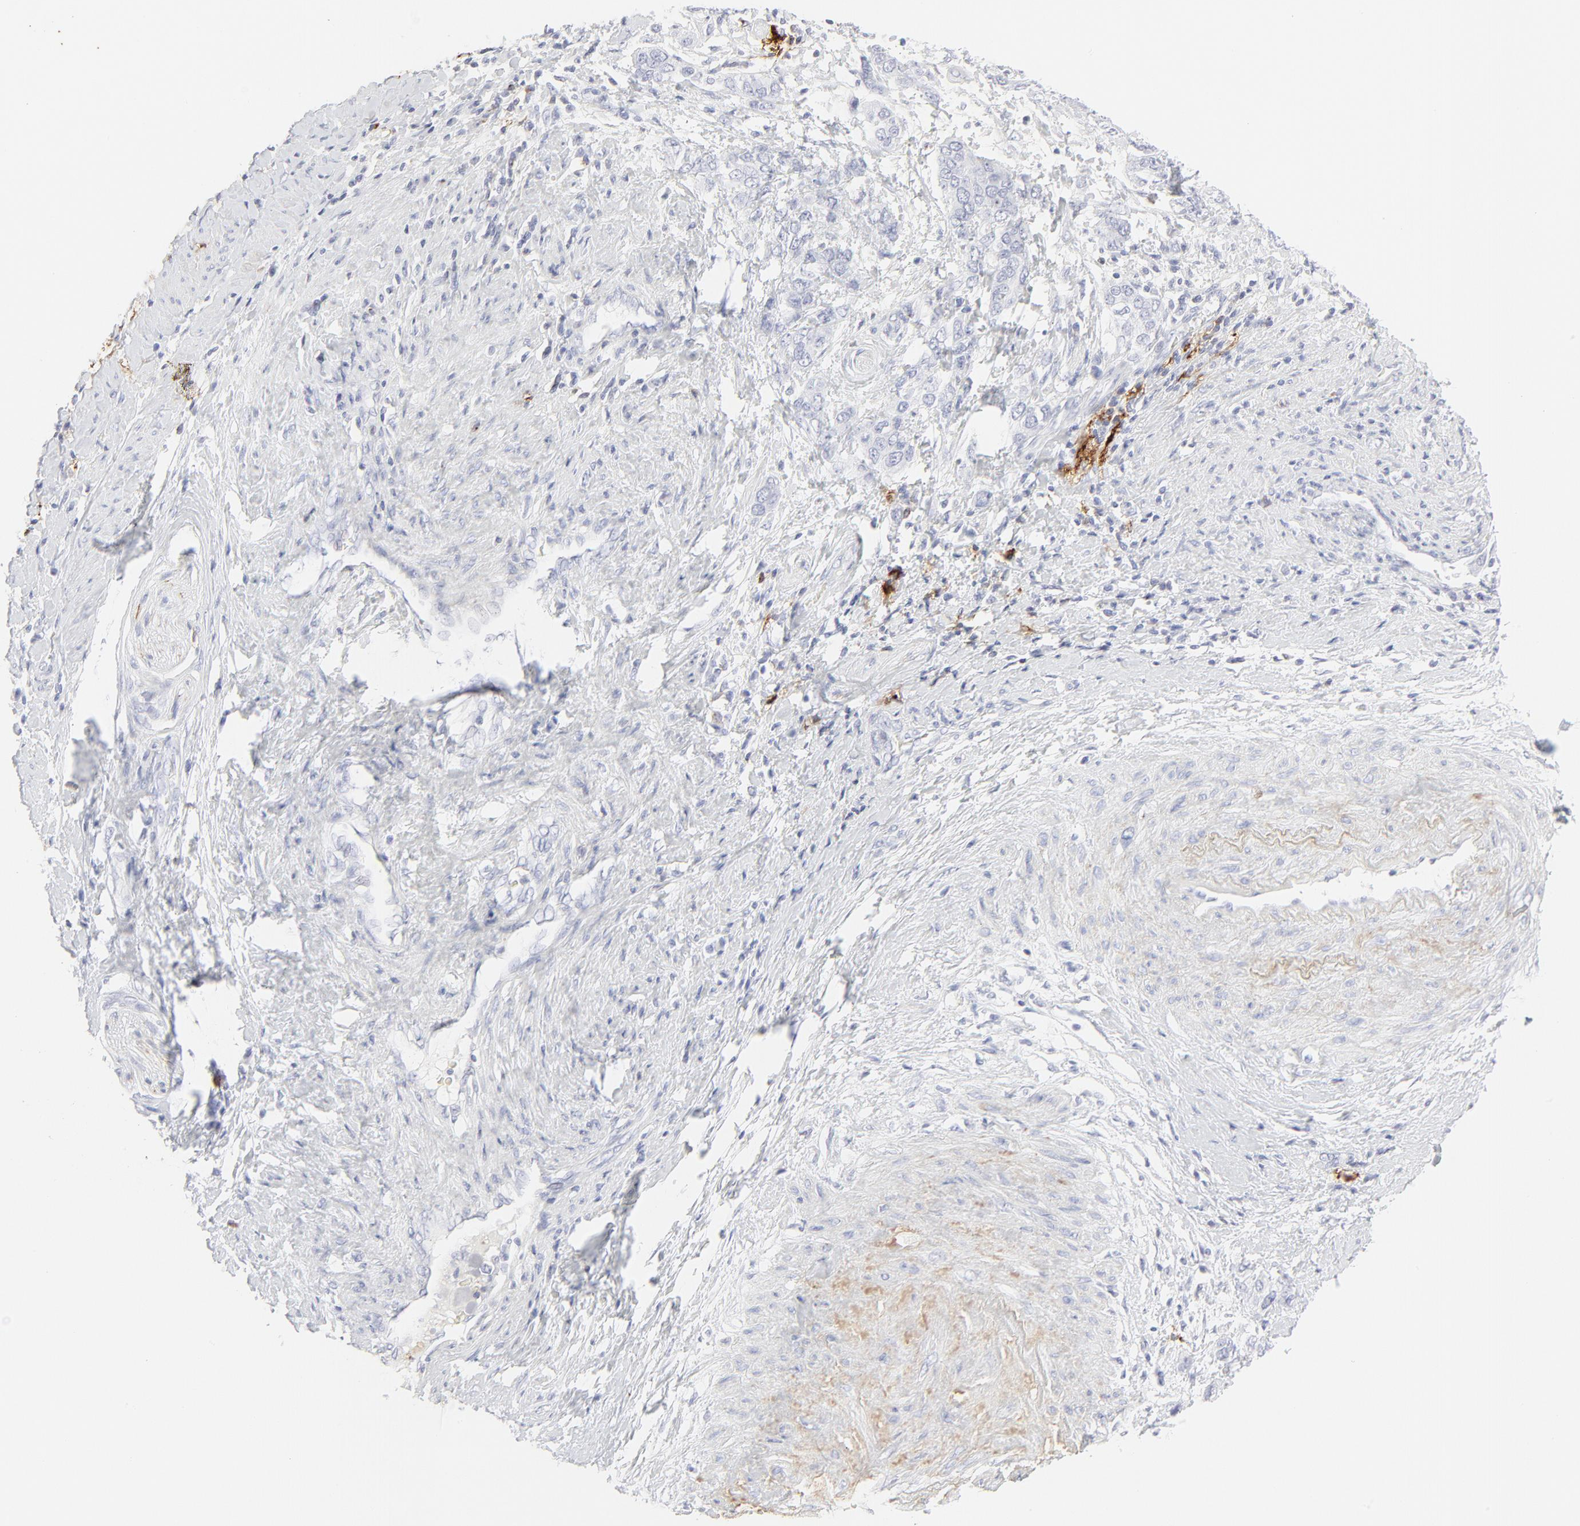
{"staining": {"intensity": "negative", "quantity": "none", "location": "none"}, "tissue": "cervical cancer", "cell_type": "Tumor cells", "image_type": "cancer", "snomed": [{"axis": "morphology", "description": "Squamous cell carcinoma, NOS"}, {"axis": "topography", "description": "Cervix"}], "caption": "The immunohistochemistry histopathology image has no significant positivity in tumor cells of cervical cancer (squamous cell carcinoma) tissue.", "gene": "CCR7", "patient": {"sex": "female", "age": 54}}